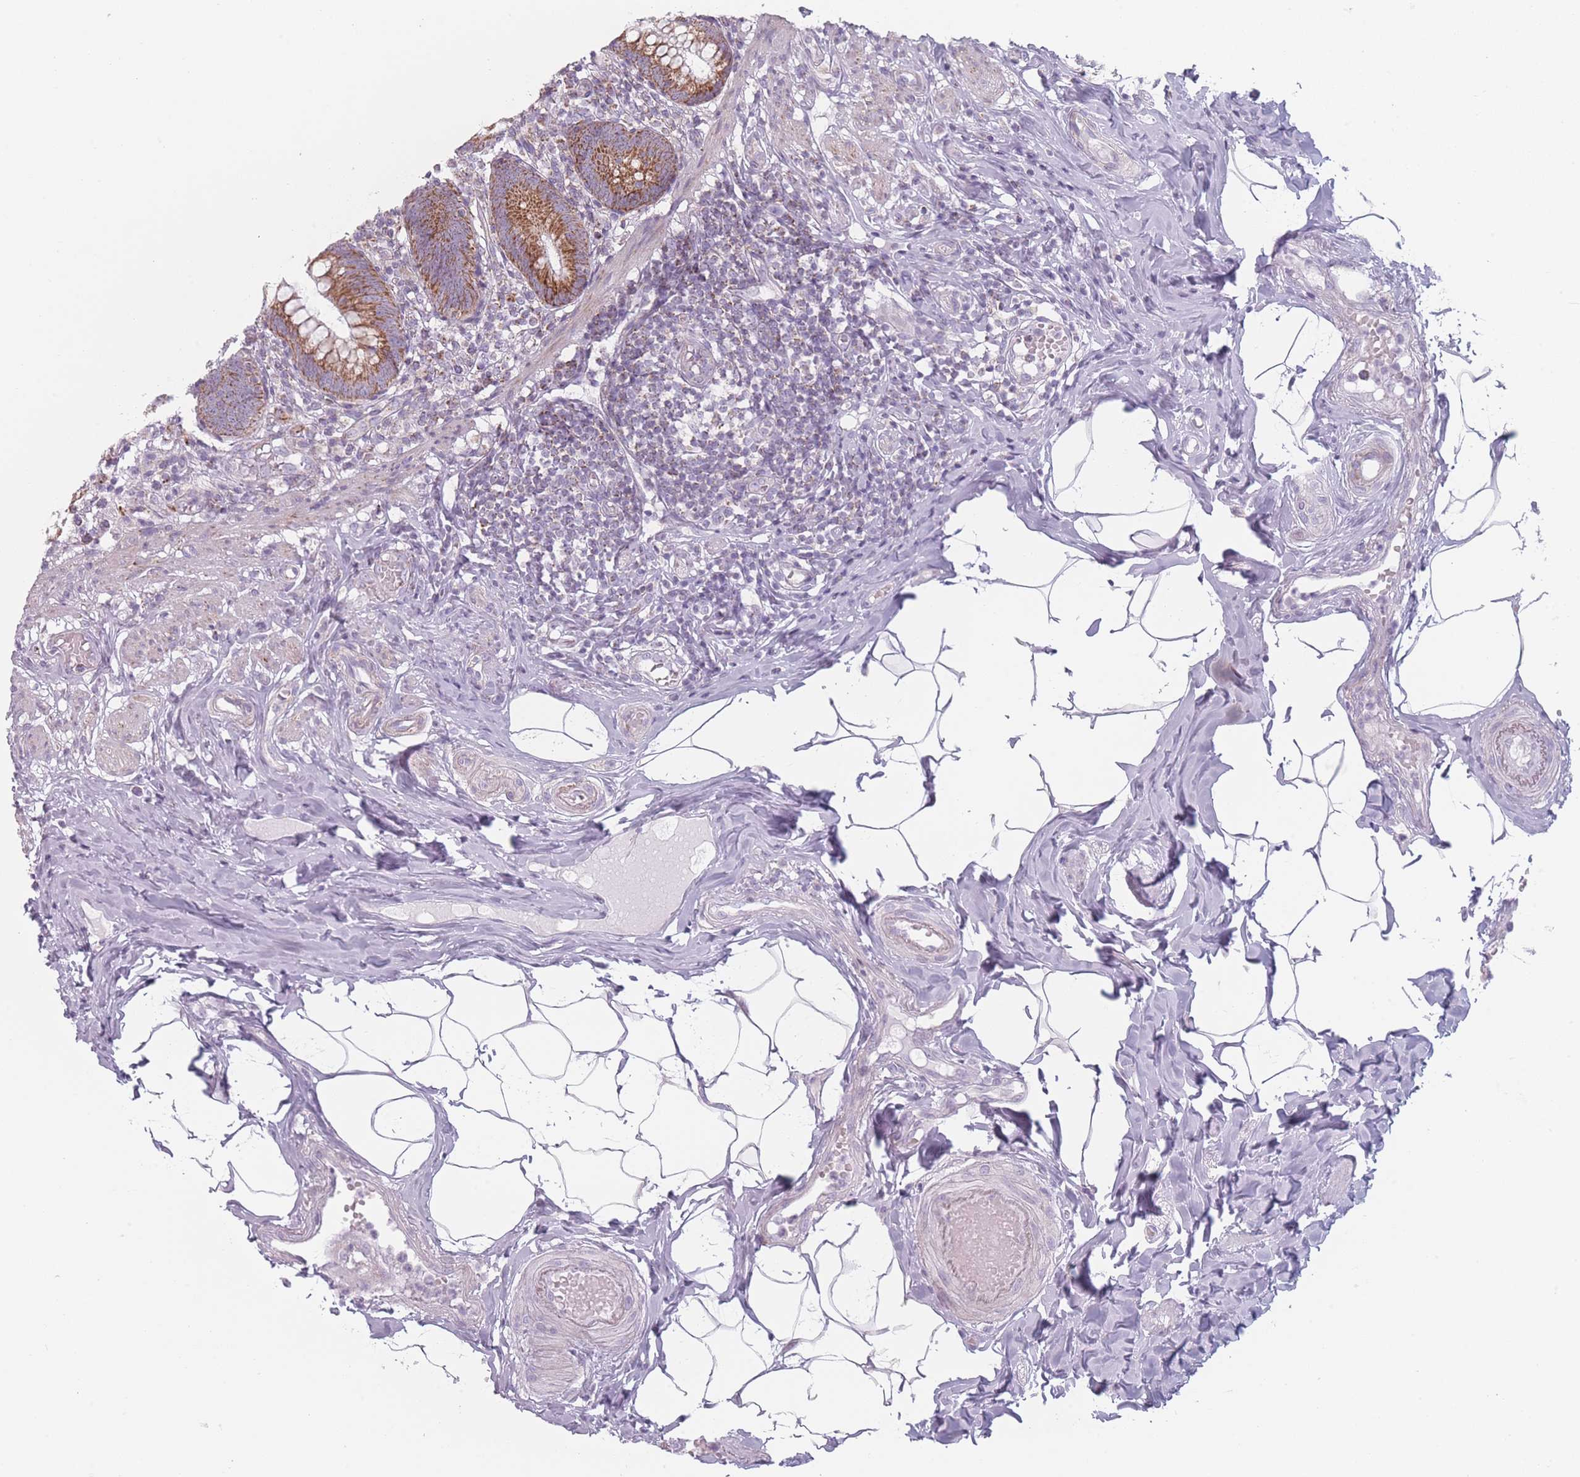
{"staining": {"intensity": "strong", "quantity": ">75%", "location": "cytoplasmic/membranous"}, "tissue": "appendix", "cell_type": "Glandular cells", "image_type": "normal", "snomed": [{"axis": "morphology", "description": "Normal tissue, NOS"}, {"axis": "topography", "description": "Appendix"}], "caption": "This micrograph displays immunohistochemistry staining of unremarkable appendix, with high strong cytoplasmic/membranous positivity in about >75% of glandular cells.", "gene": "DCHS1", "patient": {"sex": "male", "age": 55}}